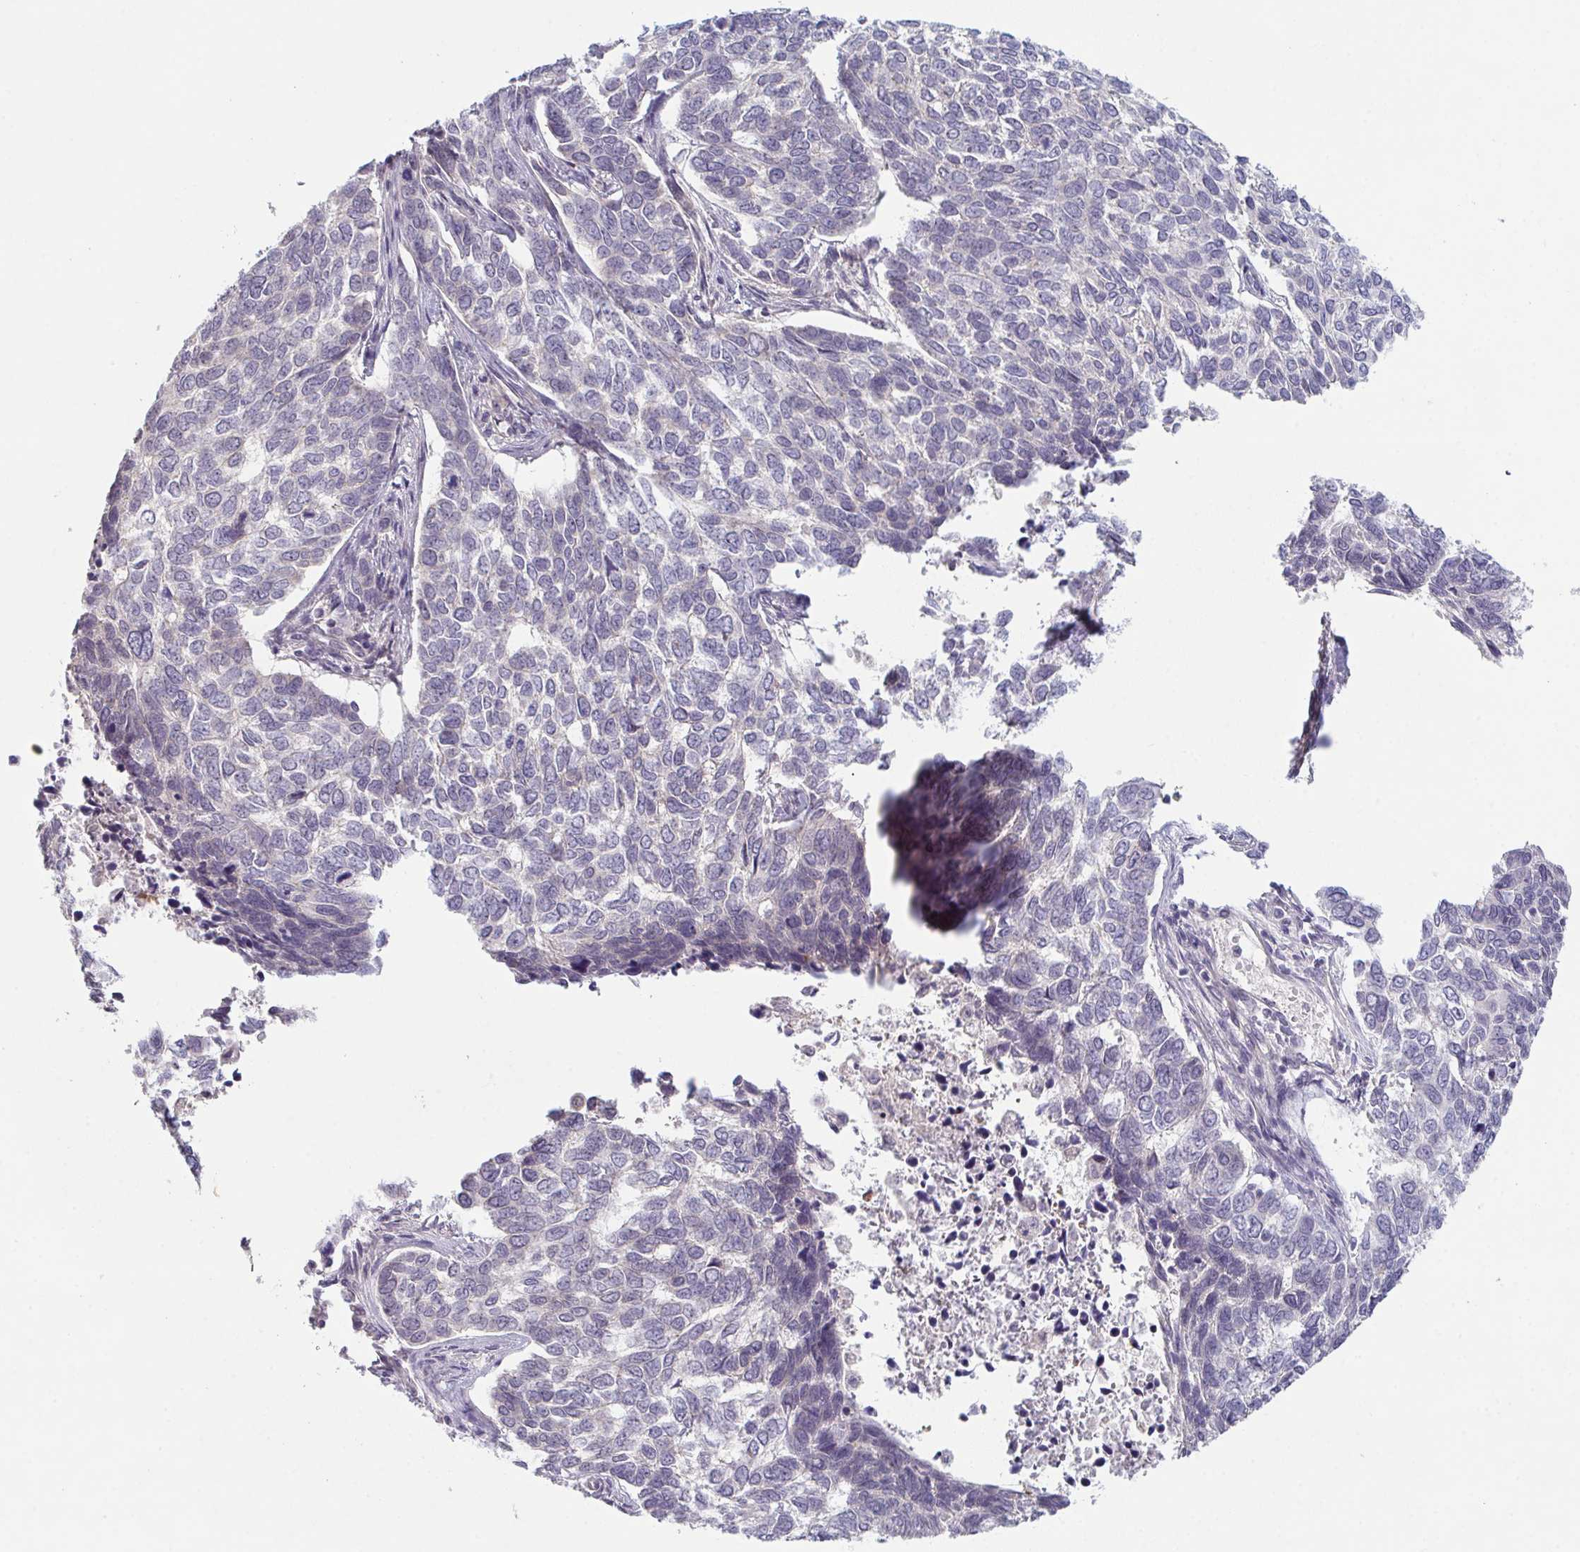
{"staining": {"intensity": "negative", "quantity": "none", "location": "none"}, "tissue": "skin cancer", "cell_type": "Tumor cells", "image_type": "cancer", "snomed": [{"axis": "morphology", "description": "Basal cell carcinoma"}, {"axis": "topography", "description": "Skin"}], "caption": "Micrograph shows no protein staining in tumor cells of skin cancer tissue.", "gene": "ZNF214", "patient": {"sex": "female", "age": 65}}